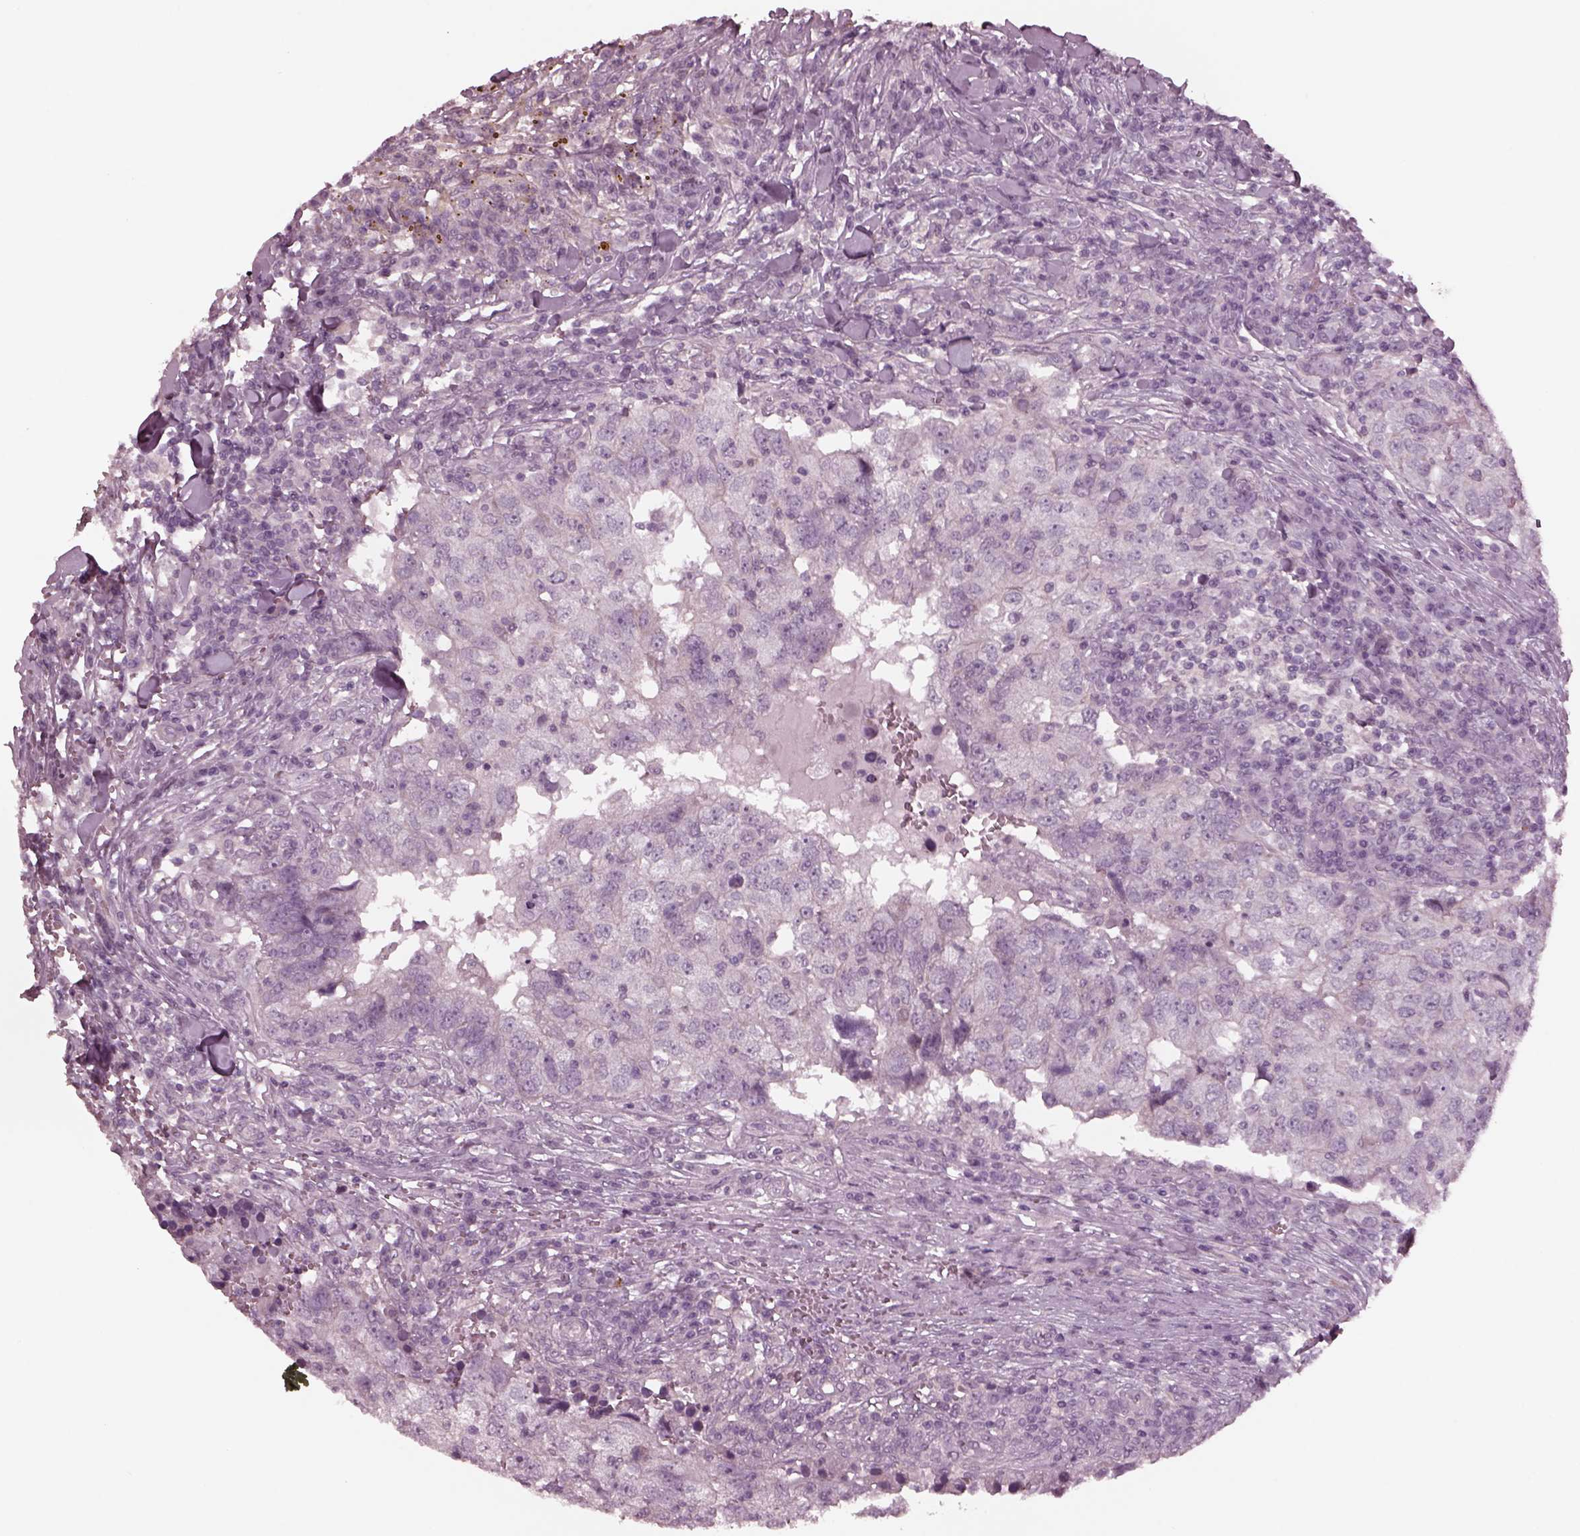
{"staining": {"intensity": "negative", "quantity": "none", "location": "none"}, "tissue": "breast cancer", "cell_type": "Tumor cells", "image_type": "cancer", "snomed": [{"axis": "morphology", "description": "Duct carcinoma"}, {"axis": "topography", "description": "Breast"}], "caption": "The immunohistochemistry photomicrograph has no significant expression in tumor cells of invasive ductal carcinoma (breast) tissue.", "gene": "YY2", "patient": {"sex": "female", "age": 30}}